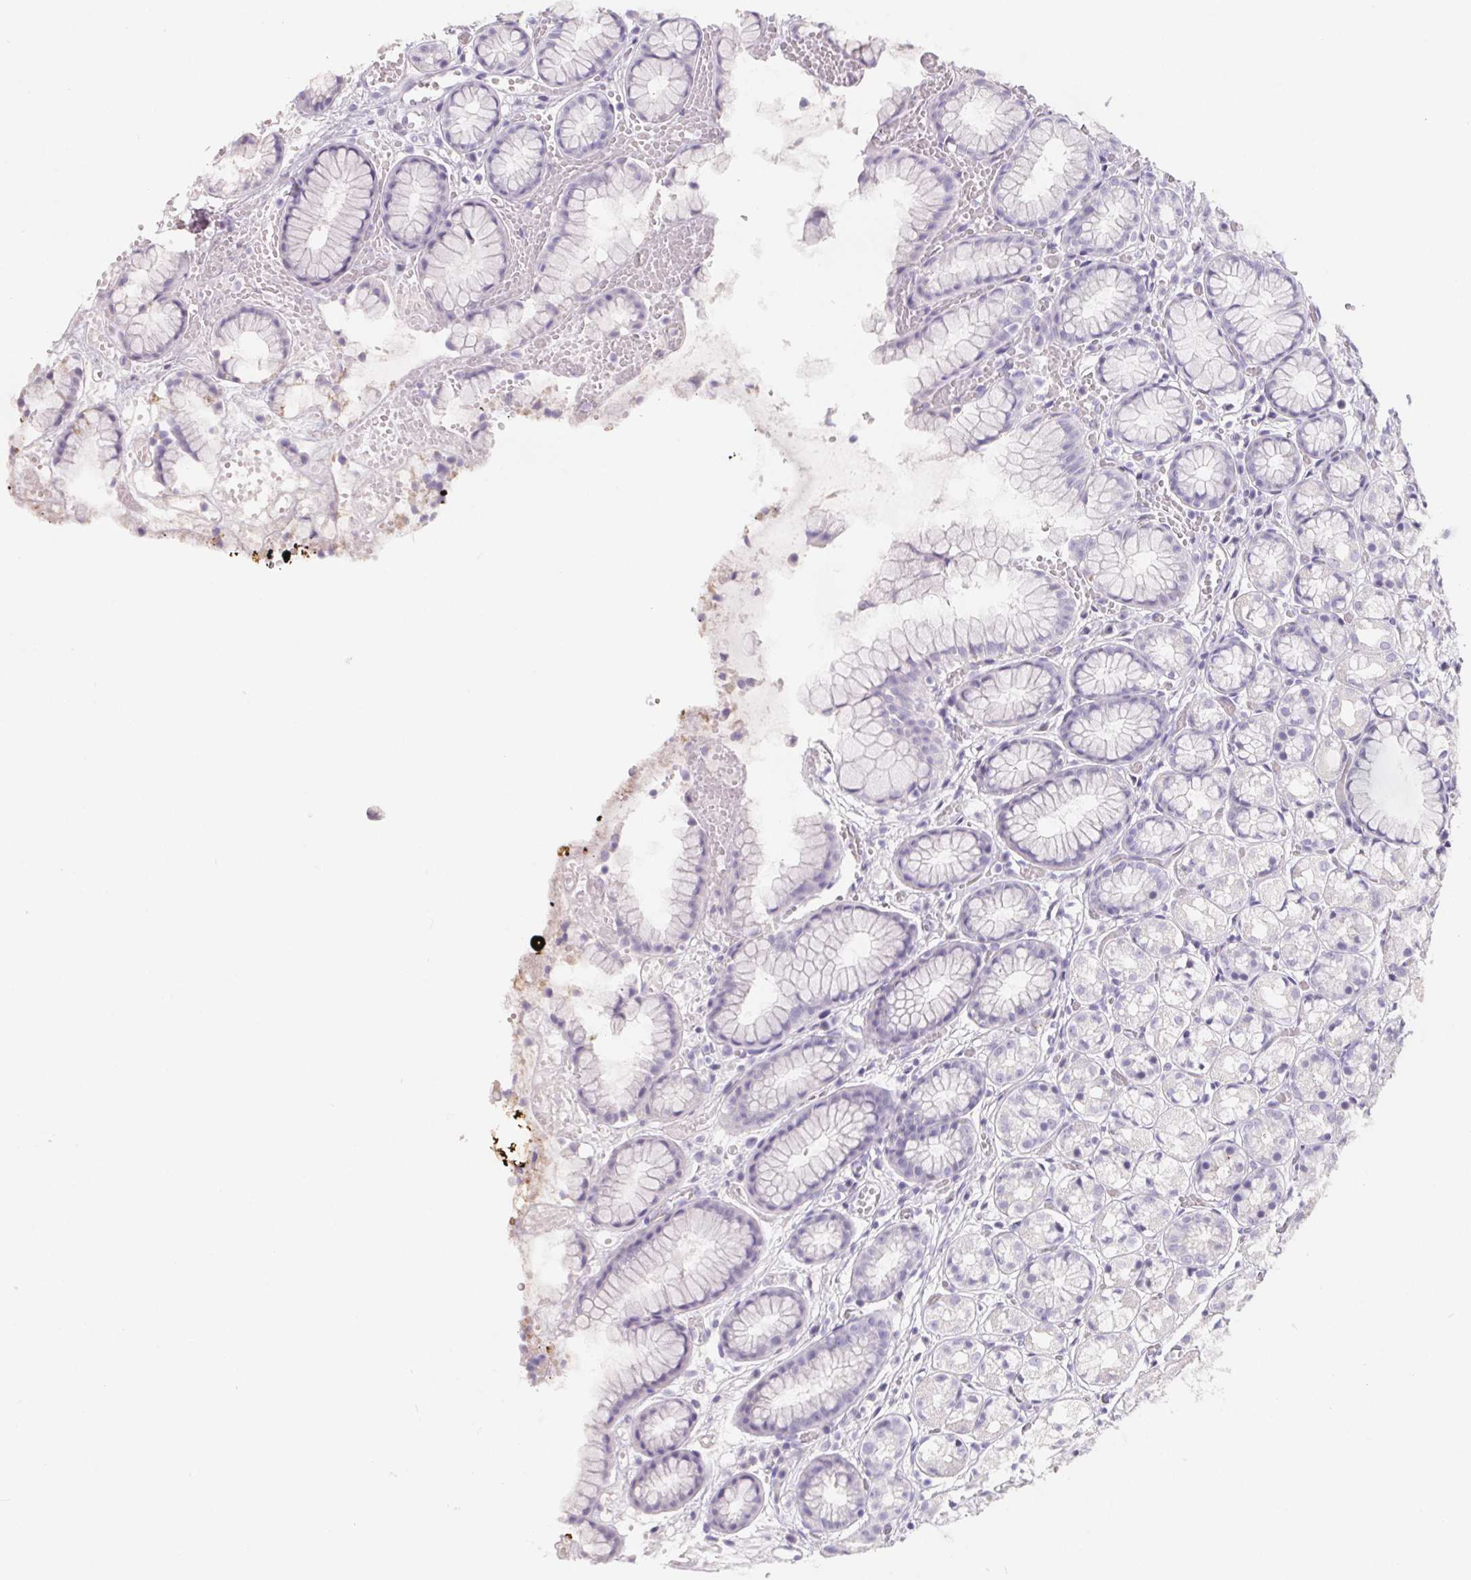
{"staining": {"intensity": "negative", "quantity": "none", "location": "none"}, "tissue": "stomach", "cell_type": "Glandular cells", "image_type": "normal", "snomed": [{"axis": "morphology", "description": "Normal tissue, NOS"}, {"axis": "topography", "description": "Smooth muscle"}, {"axis": "topography", "description": "Stomach"}], "caption": "Glandular cells are negative for protein expression in benign human stomach. The staining is performed using DAB brown chromogen with nuclei counter-stained in using hematoxylin.", "gene": "FDX1", "patient": {"sex": "male", "age": 70}}